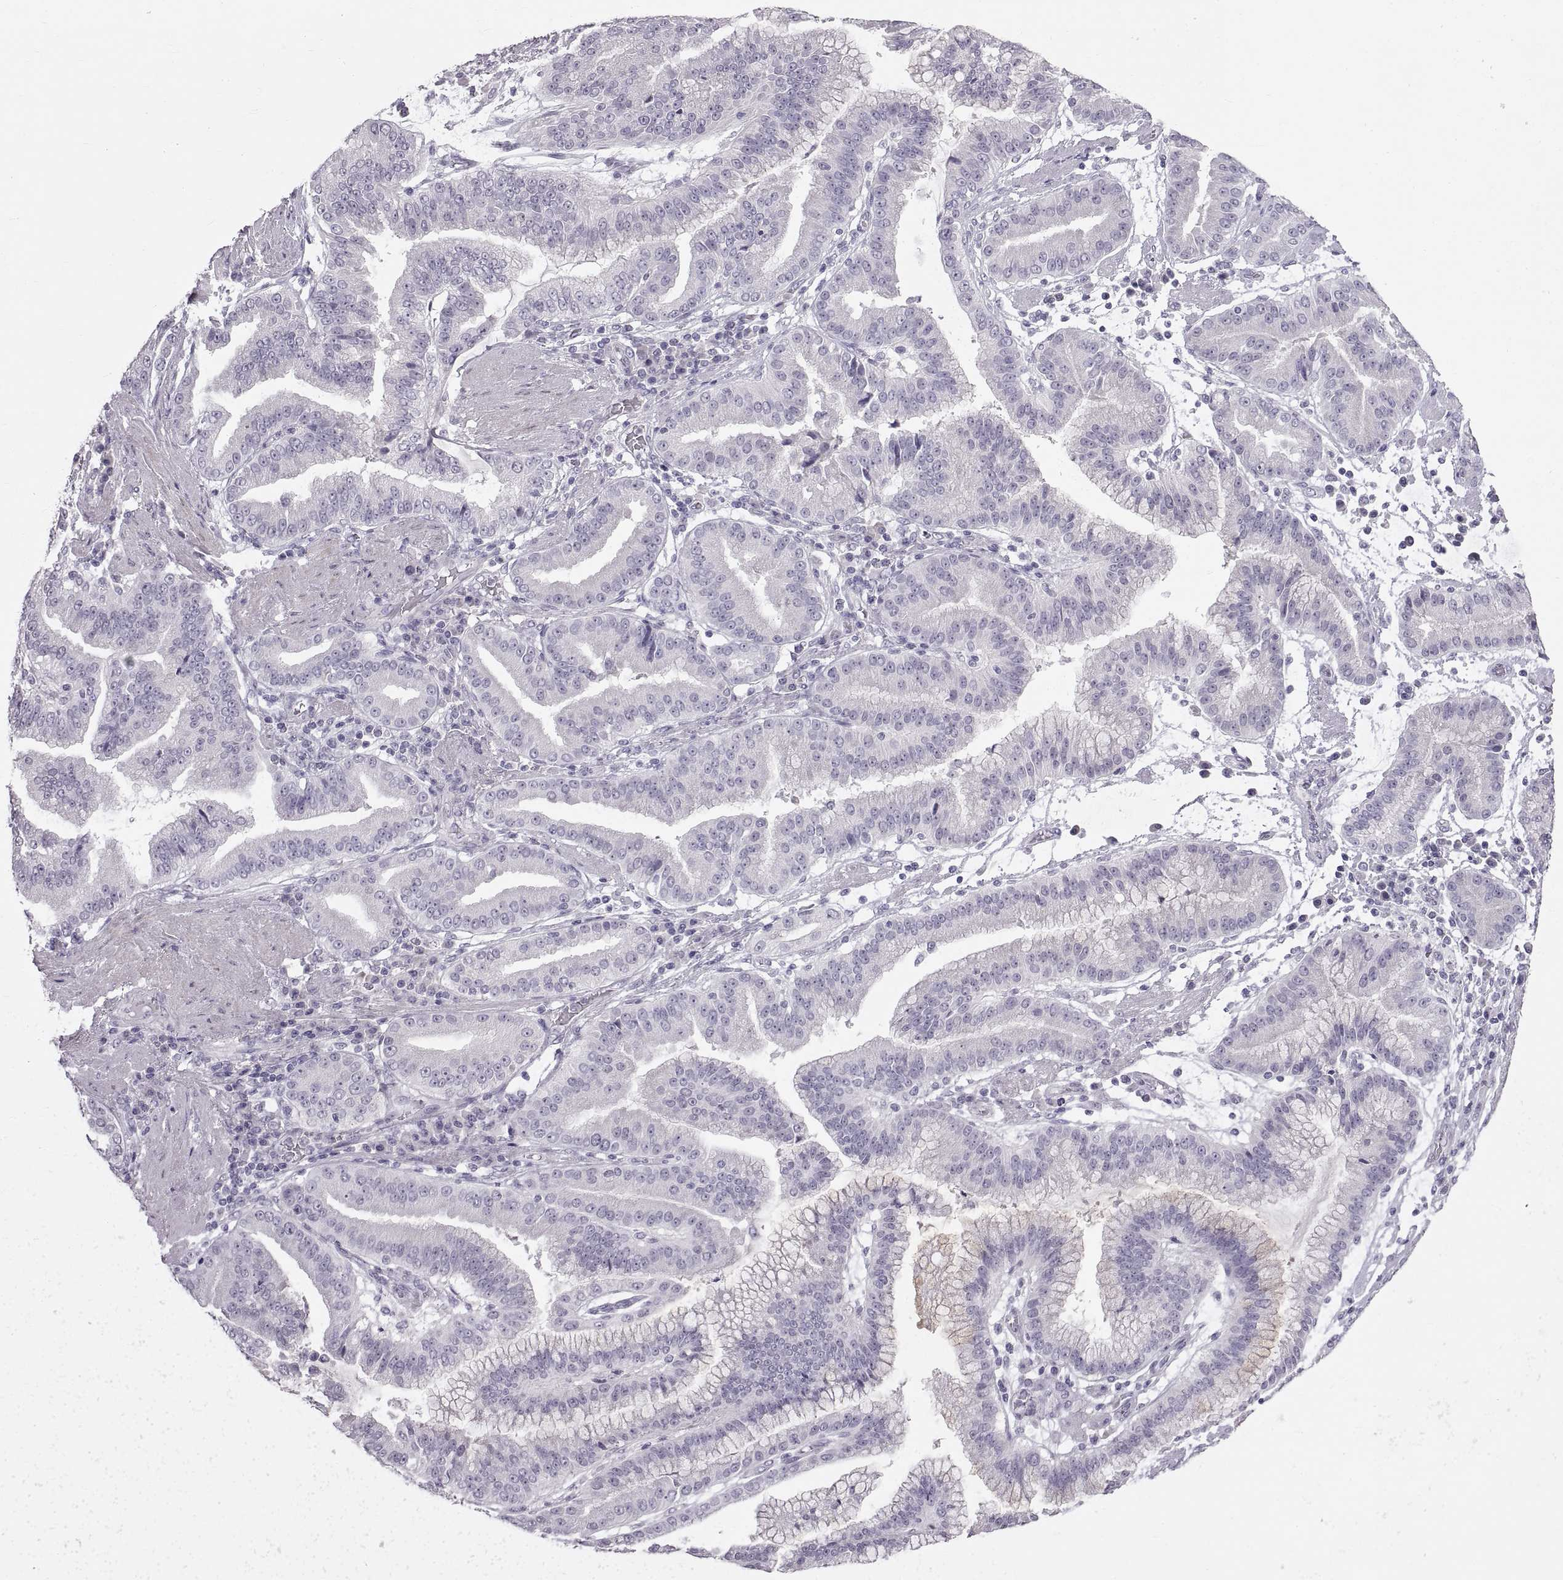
{"staining": {"intensity": "negative", "quantity": "none", "location": "none"}, "tissue": "stomach cancer", "cell_type": "Tumor cells", "image_type": "cancer", "snomed": [{"axis": "morphology", "description": "Adenocarcinoma, NOS"}, {"axis": "topography", "description": "Stomach"}], "caption": "Immunohistochemistry of human stomach adenocarcinoma exhibits no staining in tumor cells.", "gene": "SPACDR", "patient": {"sex": "male", "age": 83}}